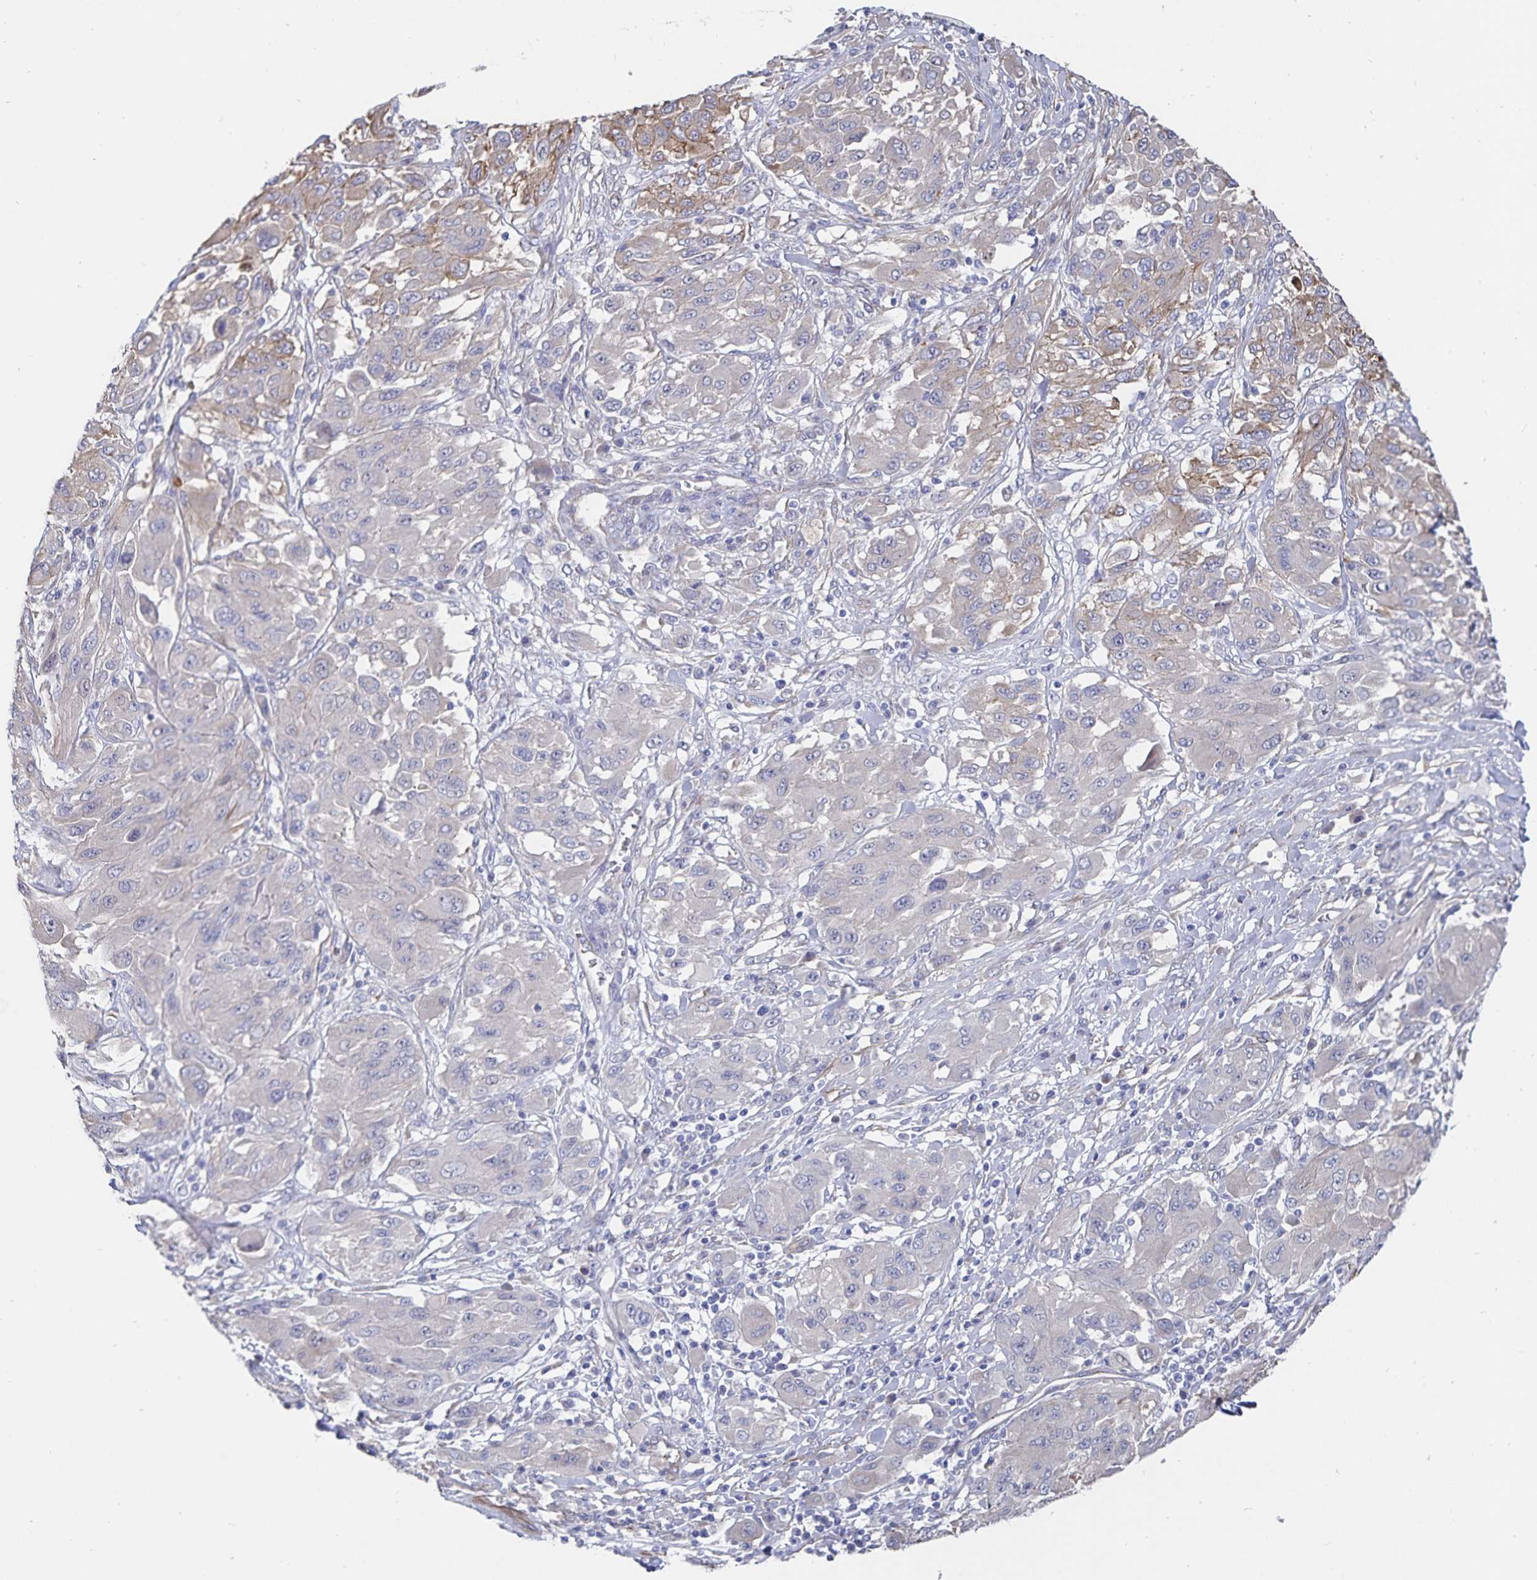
{"staining": {"intensity": "weak", "quantity": "<25%", "location": "cytoplasmic/membranous"}, "tissue": "melanoma", "cell_type": "Tumor cells", "image_type": "cancer", "snomed": [{"axis": "morphology", "description": "Malignant melanoma, NOS"}, {"axis": "topography", "description": "Skin"}], "caption": "IHC micrograph of neoplastic tissue: human malignant melanoma stained with DAB (3,3'-diaminobenzidine) exhibits no significant protein staining in tumor cells.", "gene": "SSTR1", "patient": {"sex": "female", "age": 91}}